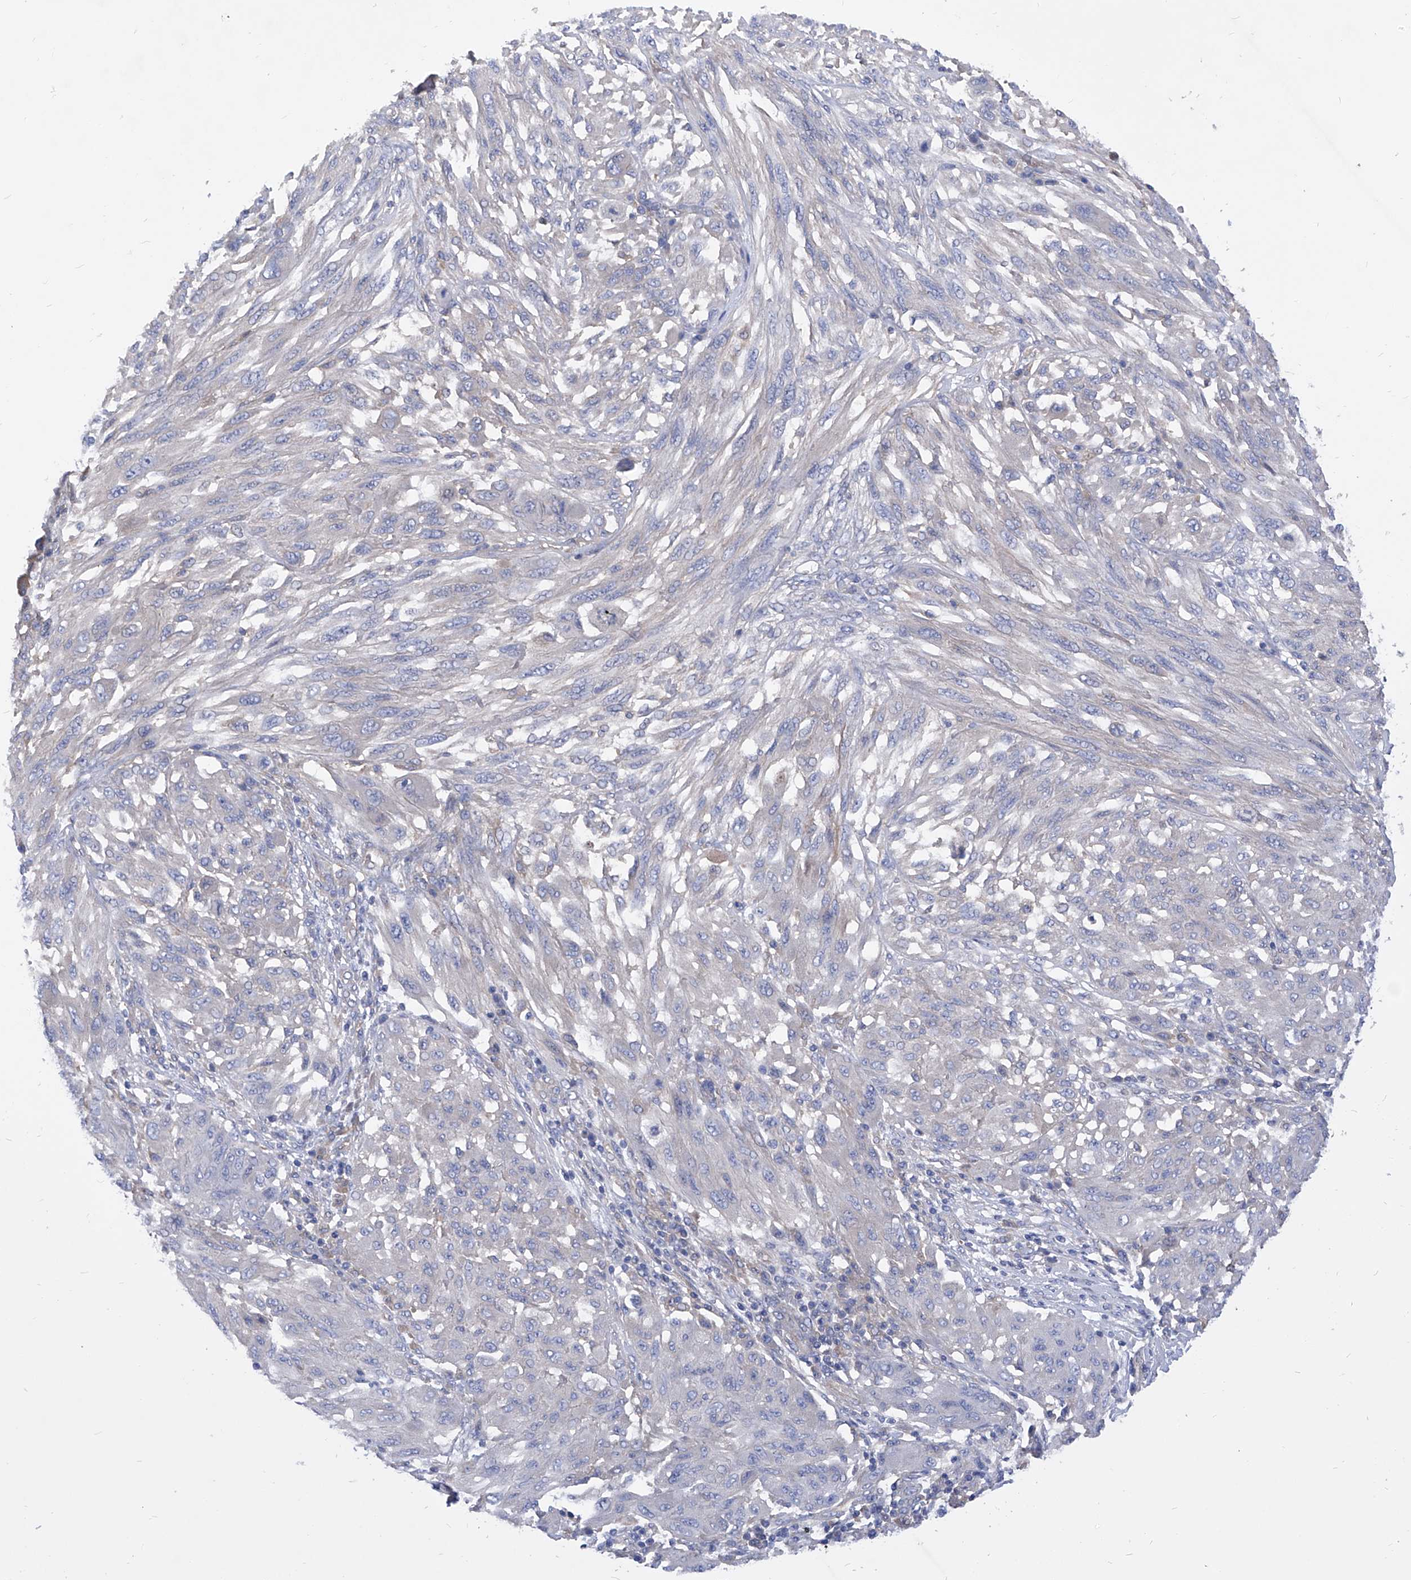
{"staining": {"intensity": "negative", "quantity": "none", "location": "none"}, "tissue": "melanoma", "cell_type": "Tumor cells", "image_type": "cancer", "snomed": [{"axis": "morphology", "description": "Malignant melanoma, NOS"}, {"axis": "topography", "description": "Skin"}], "caption": "DAB (3,3'-diaminobenzidine) immunohistochemical staining of human malignant melanoma displays no significant staining in tumor cells. (Immunohistochemistry, brightfield microscopy, high magnification).", "gene": "XPNPEP1", "patient": {"sex": "female", "age": 91}}